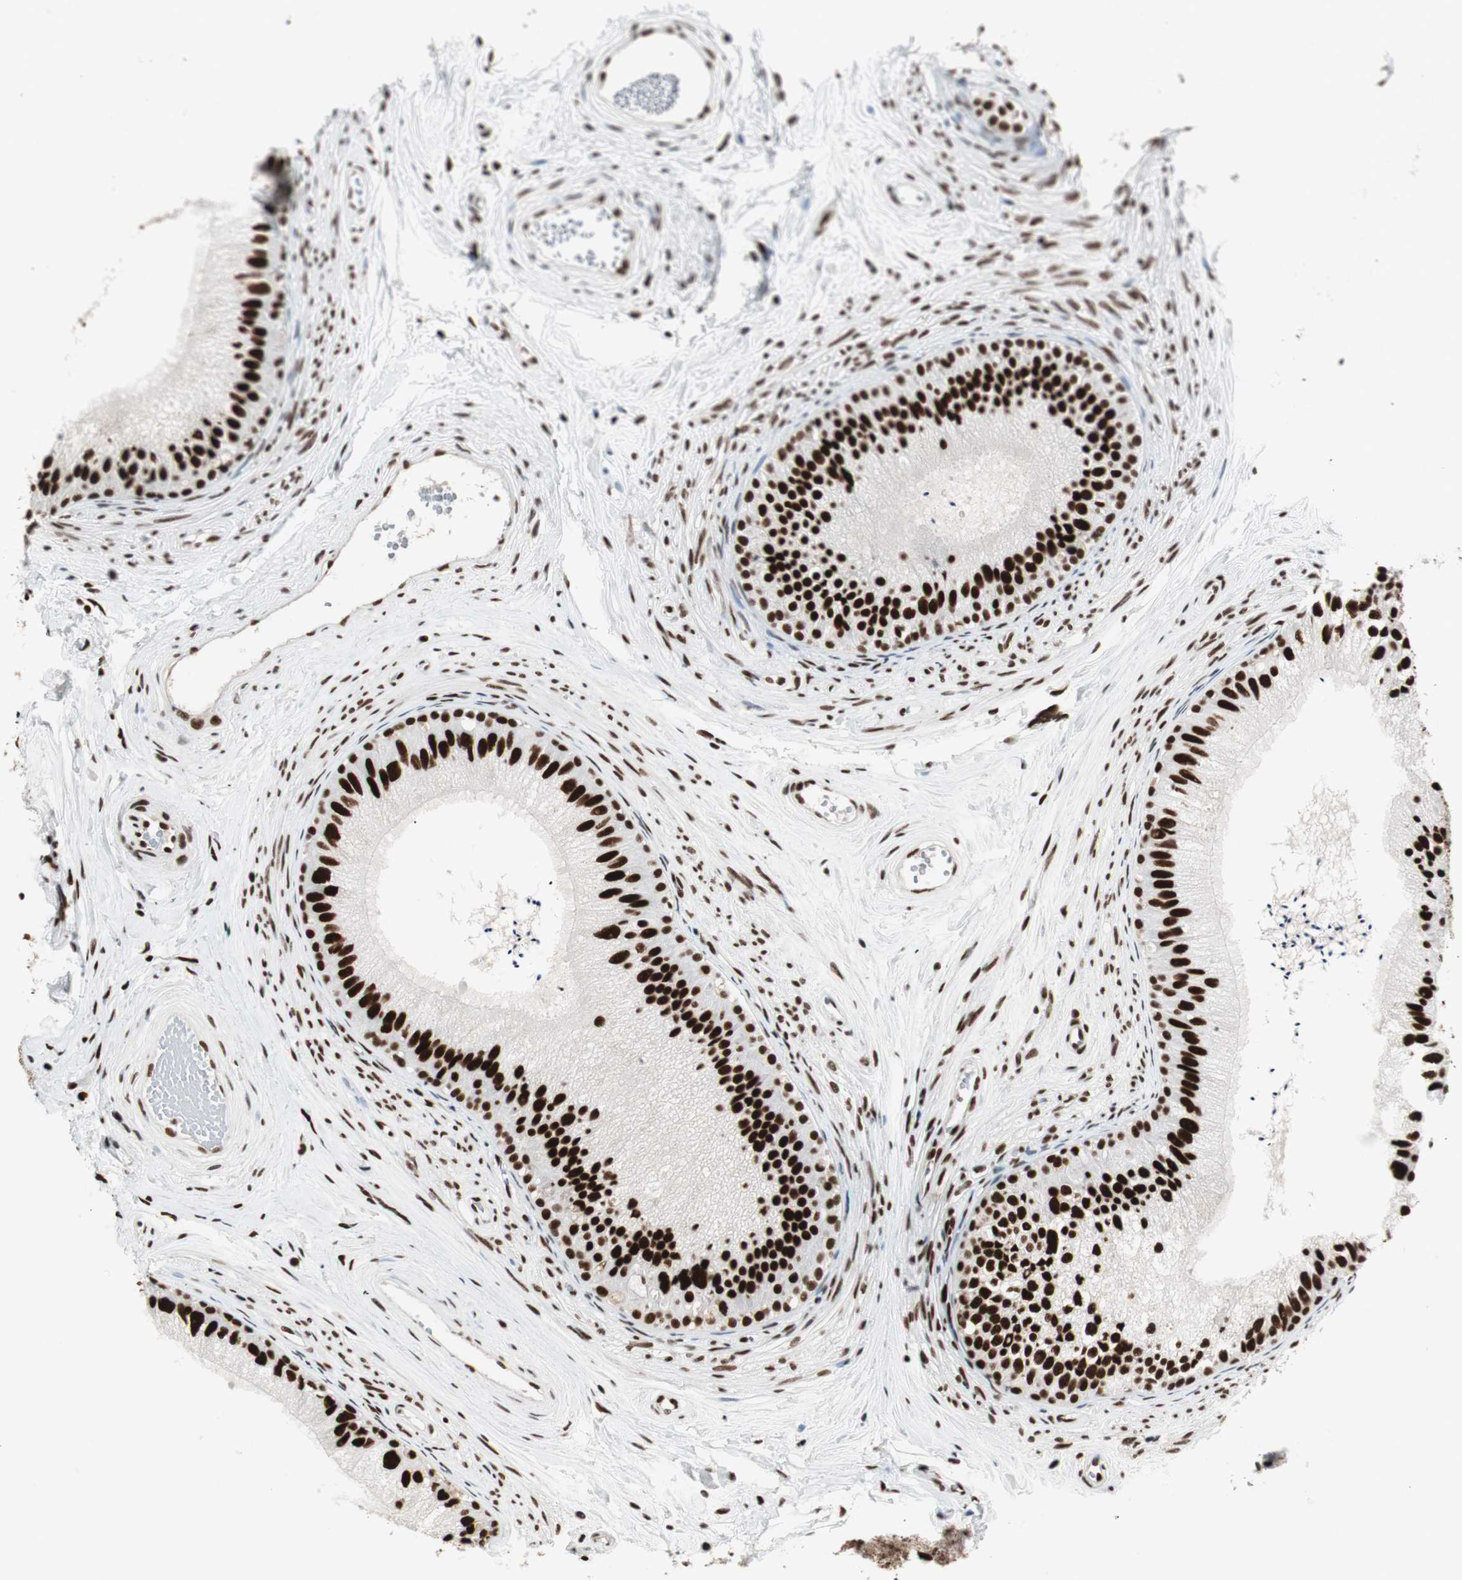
{"staining": {"intensity": "strong", "quantity": ">75%", "location": "nuclear"}, "tissue": "epididymis", "cell_type": "Glandular cells", "image_type": "normal", "snomed": [{"axis": "morphology", "description": "Normal tissue, NOS"}, {"axis": "topography", "description": "Epididymis"}], "caption": "An immunohistochemistry (IHC) photomicrograph of normal tissue is shown. Protein staining in brown highlights strong nuclear positivity in epididymis within glandular cells.", "gene": "PSME3", "patient": {"sex": "male", "age": 56}}